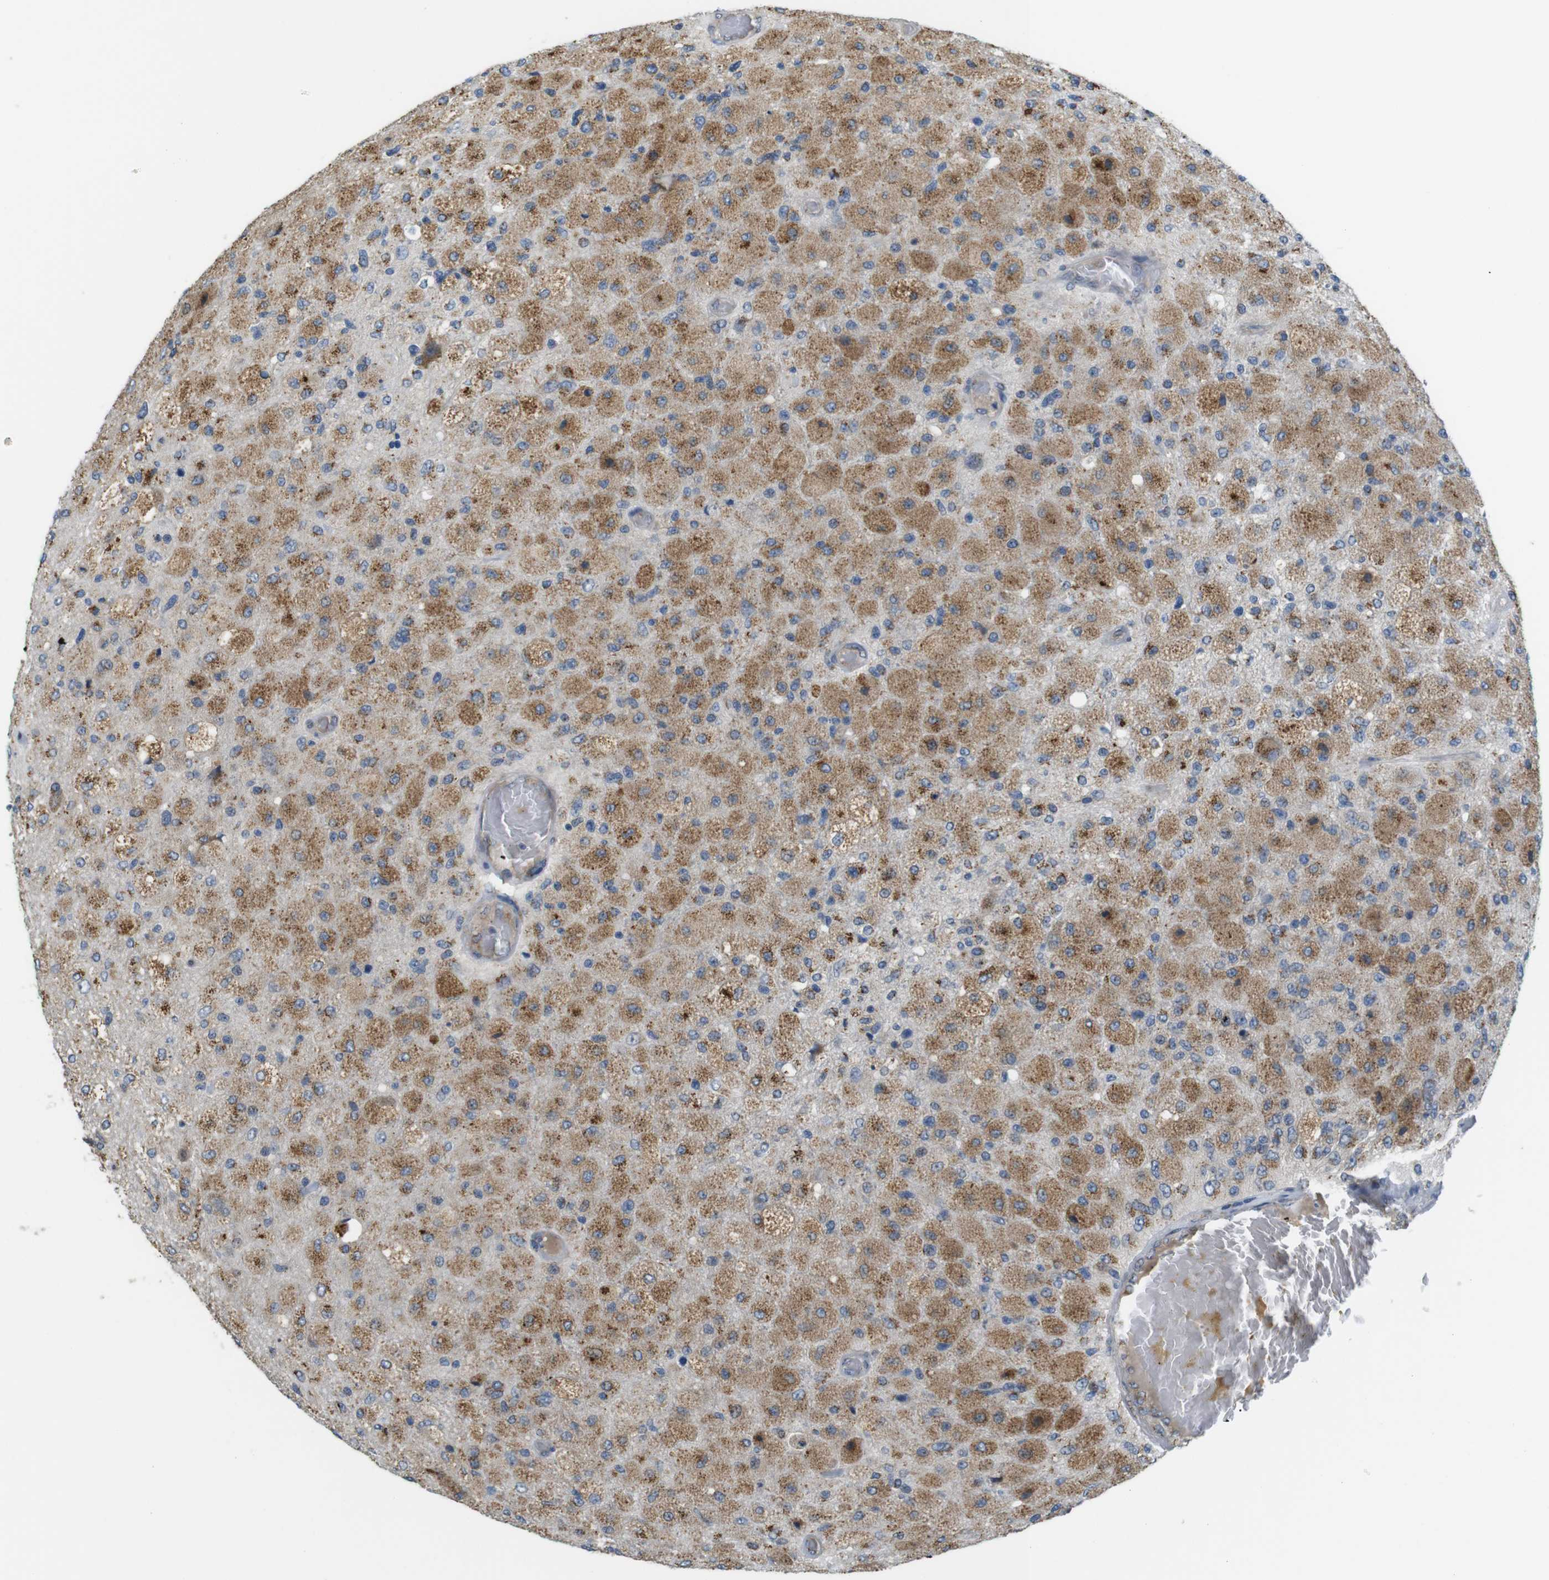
{"staining": {"intensity": "moderate", "quantity": ">75%", "location": "cytoplasmic/membranous"}, "tissue": "glioma", "cell_type": "Tumor cells", "image_type": "cancer", "snomed": [{"axis": "morphology", "description": "Normal tissue, NOS"}, {"axis": "morphology", "description": "Glioma, malignant, High grade"}, {"axis": "topography", "description": "Cerebral cortex"}], "caption": "Protein analysis of high-grade glioma (malignant) tissue shows moderate cytoplasmic/membranous positivity in about >75% of tumor cells.", "gene": "TMEM143", "patient": {"sex": "male", "age": 77}}